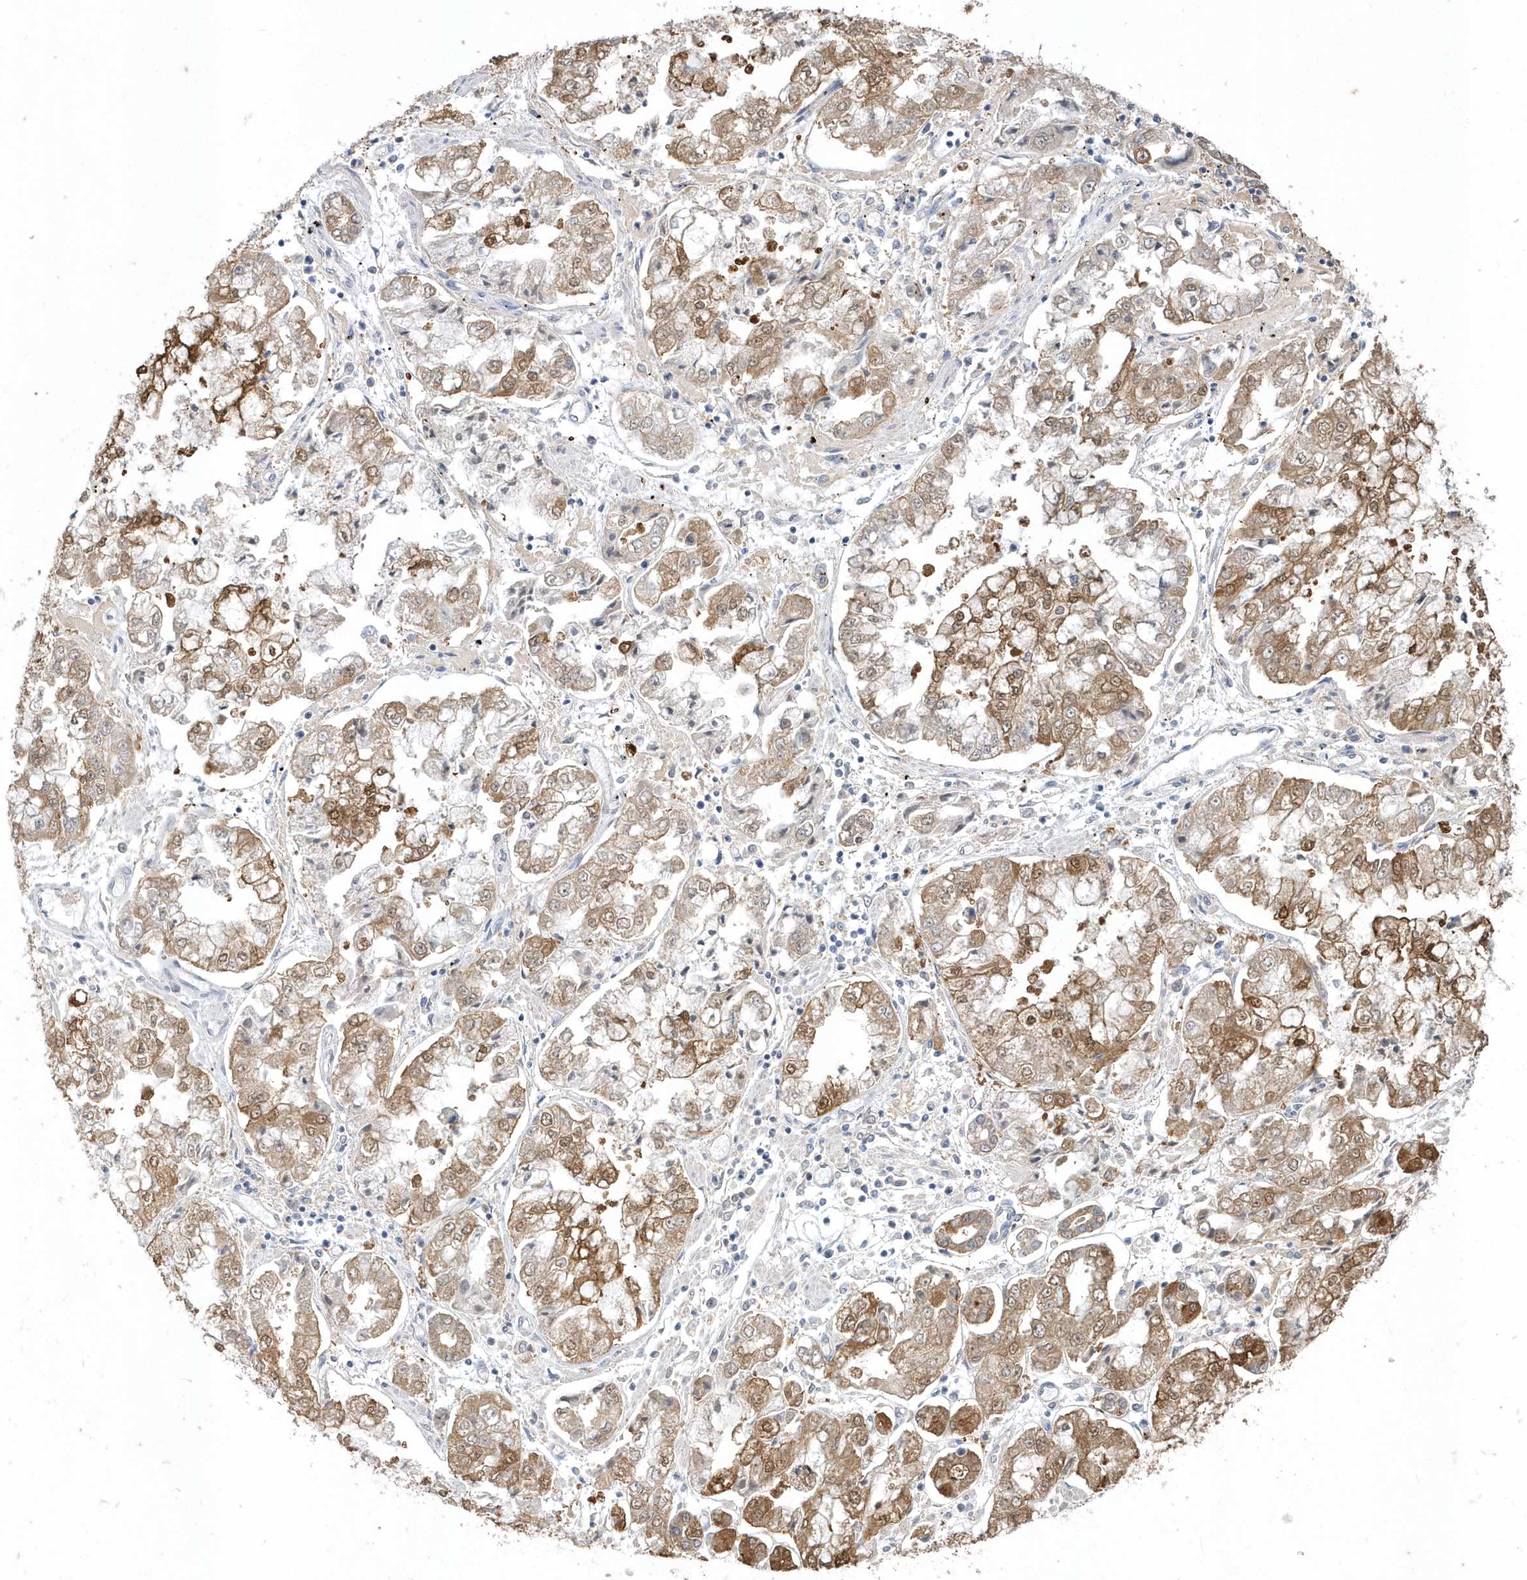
{"staining": {"intensity": "moderate", "quantity": ">75%", "location": "cytoplasmic/membranous"}, "tissue": "stomach cancer", "cell_type": "Tumor cells", "image_type": "cancer", "snomed": [{"axis": "morphology", "description": "Adenocarcinoma, NOS"}, {"axis": "topography", "description": "Stomach"}], "caption": "IHC photomicrograph of human stomach cancer stained for a protein (brown), which reveals medium levels of moderate cytoplasmic/membranous staining in about >75% of tumor cells.", "gene": "AKR7A2", "patient": {"sex": "male", "age": 76}}